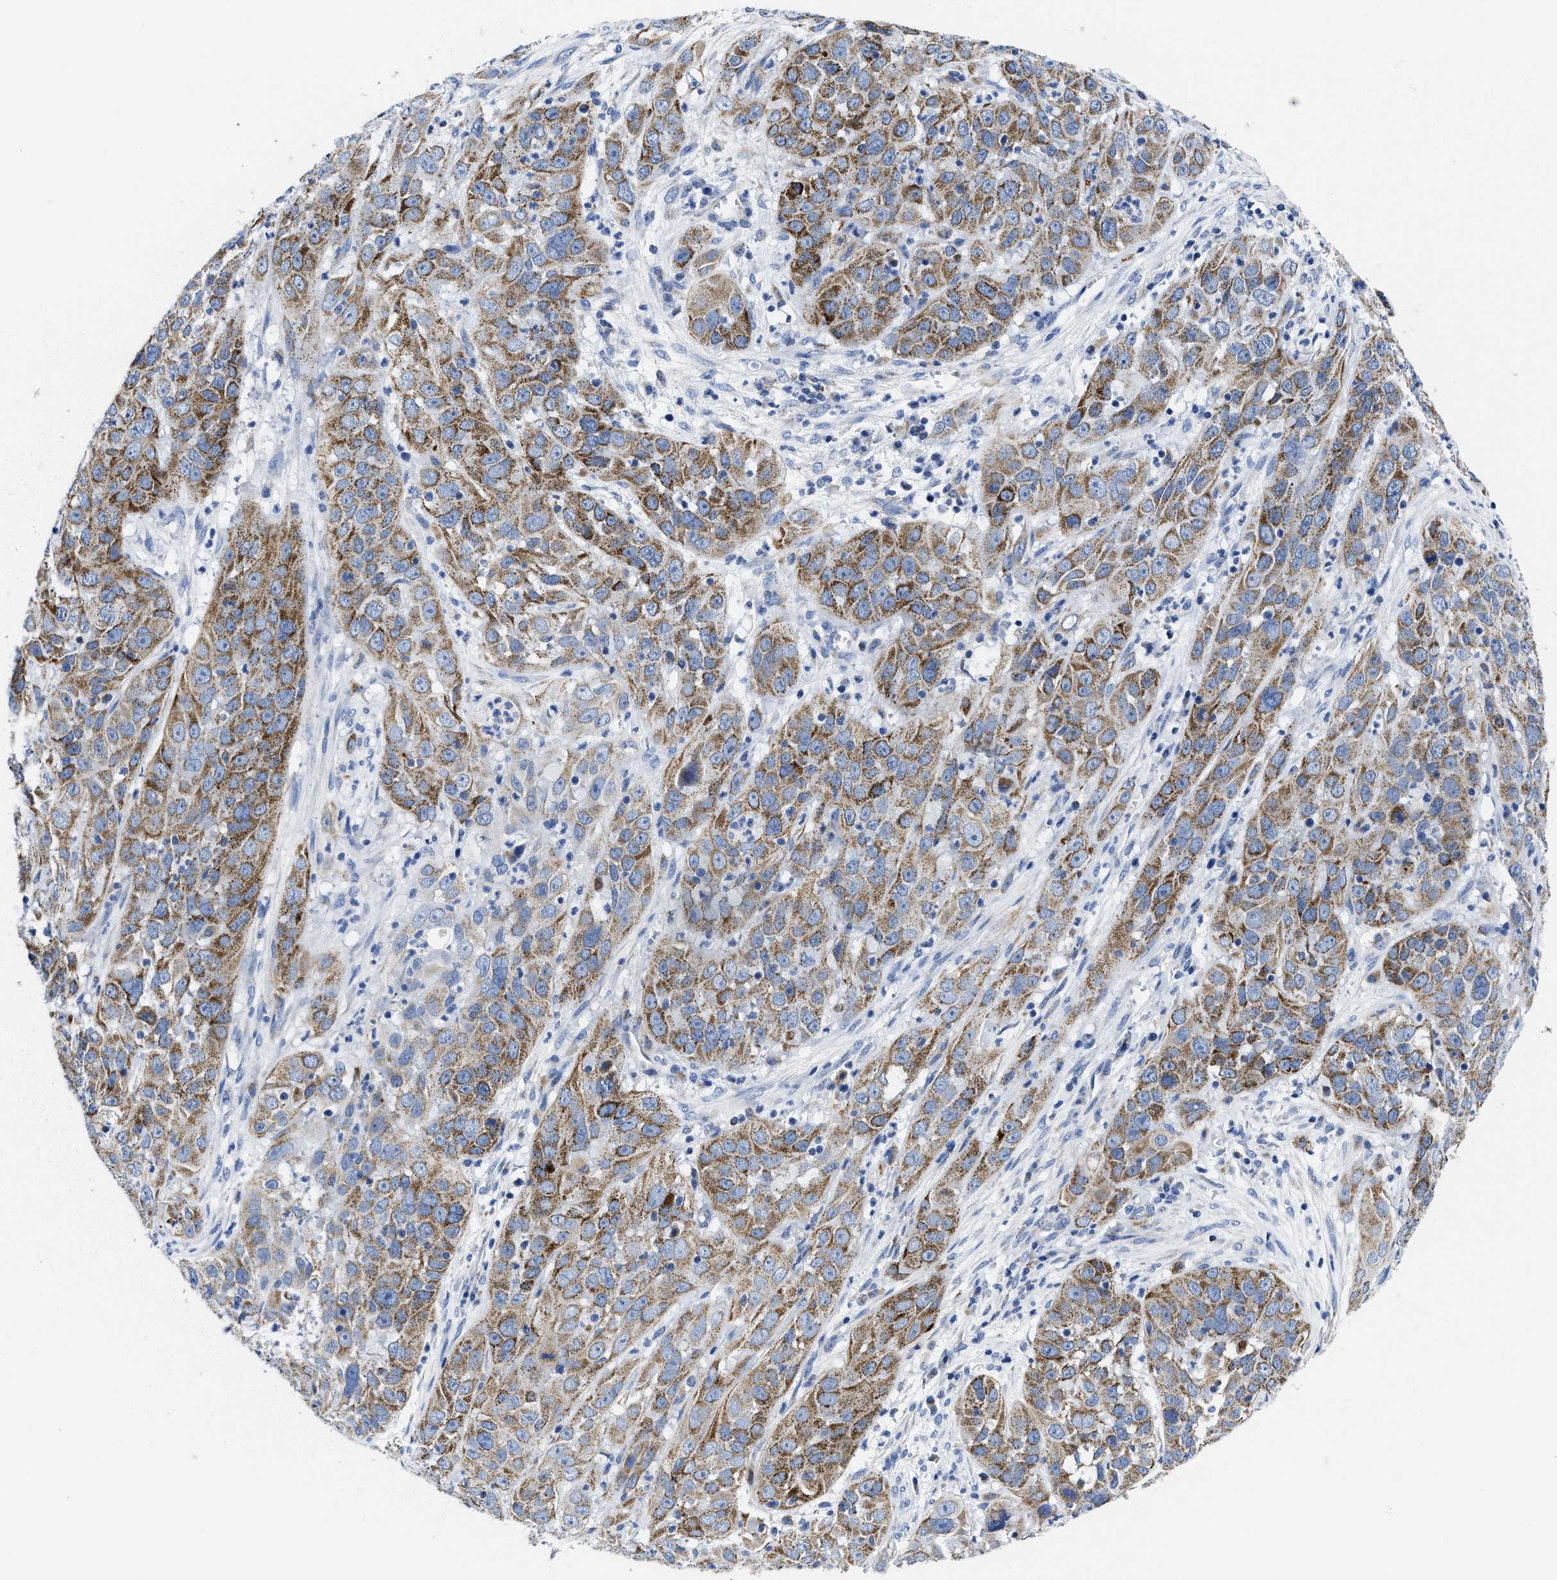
{"staining": {"intensity": "moderate", "quantity": ">75%", "location": "cytoplasmic/membranous"}, "tissue": "cervical cancer", "cell_type": "Tumor cells", "image_type": "cancer", "snomed": [{"axis": "morphology", "description": "Squamous cell carcinoma, NOS"}, {"axis": "topography", "description": "Cervix"}], "caption": "Immunohistochemistry (DAB) staining of cervical cancer exhibits moderate cytoplasmic/membranous protein staining in approximately >75% of tumor cells.", "gene": "TBRG4", "patient": {"sex": "female", "age": 32}}